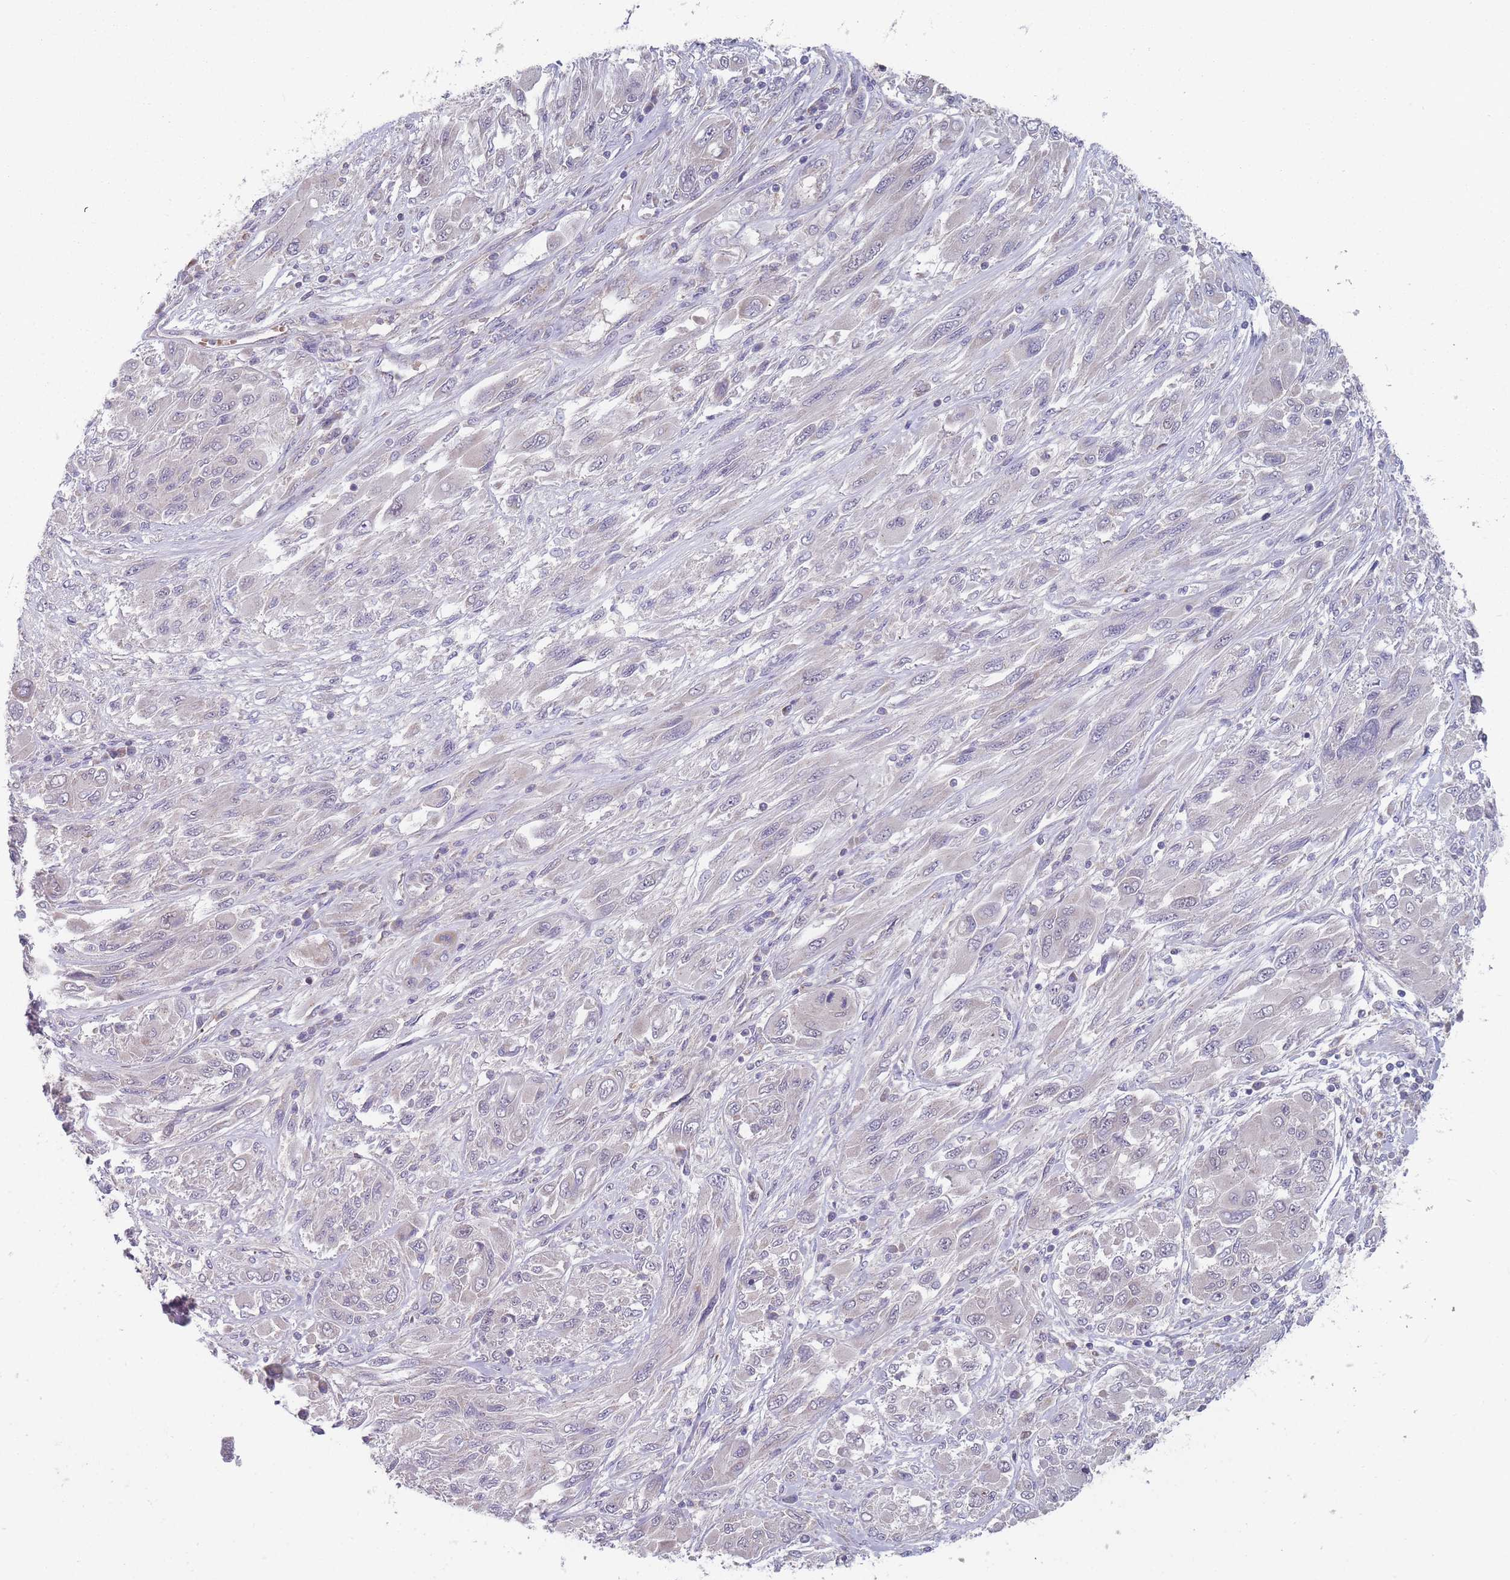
{"staining": {"intensity": "negative", "quantity": "none", "location": "none"}, "tissue": "melanoma", "cell_type": "Tumor cells", "image_type": "cancer", "snomed": [{"axis": "morphology", "description": "Malignant melanoma, NOS"}, {"axis": "topography", "description": "Skin"}], "caption": "High magnification brightfield microscopy of melanoma stained with DAB (brown) and counterstained with hematoxylin (blue): tumor cells show no significant expression. (DAB immunohistochemistry with hematoxylin counter stain).", "gene": "PEX7", "patient": {"sex": "female", "age": 91}}